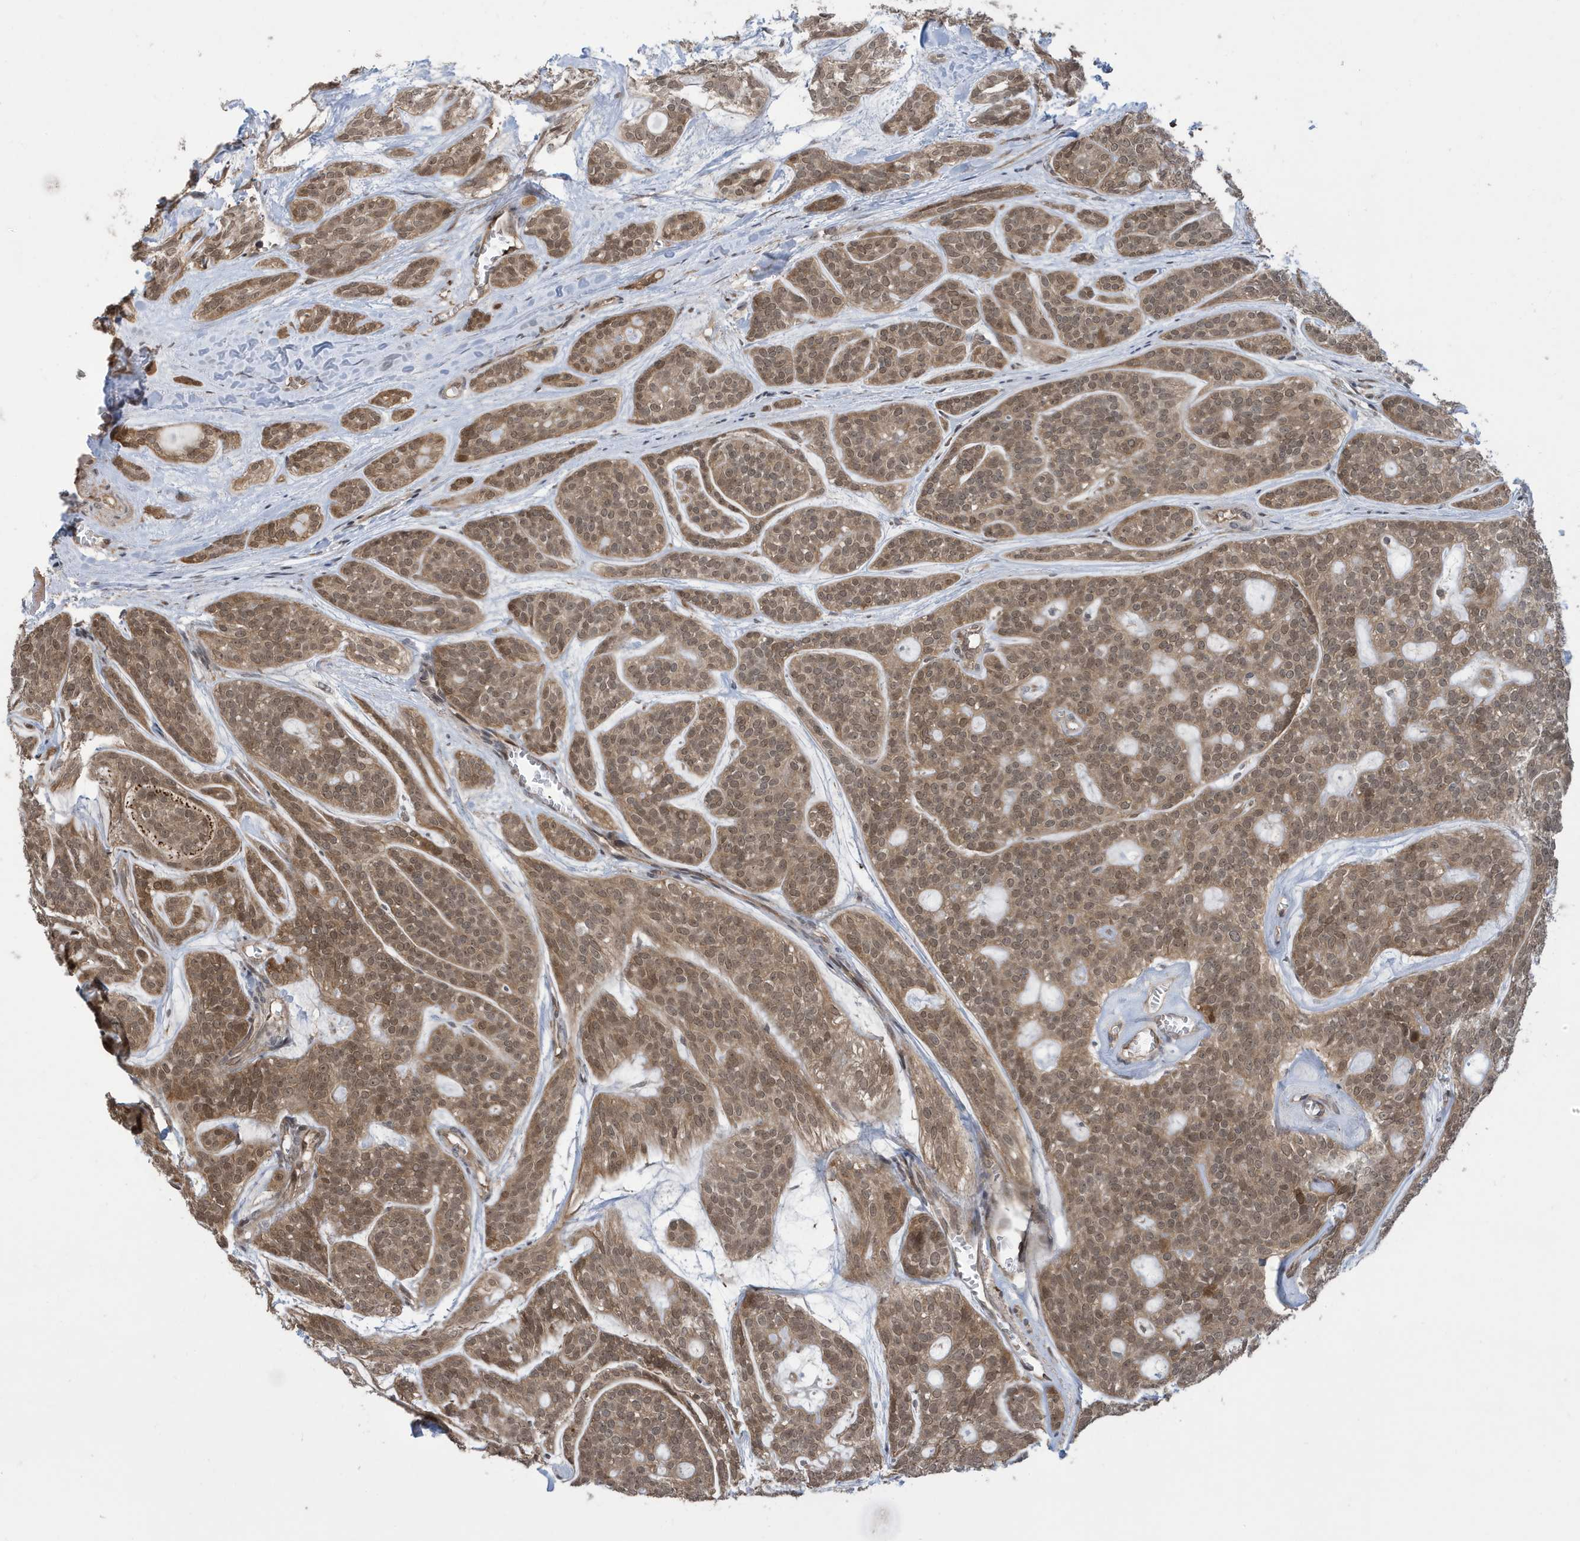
{"staining": {"intensity": "moderate", "quantity": ">75%", "location": "cytoplasmic/membranous,nuclear"}, "tissue": "head and neck cancer", "cell_type": "Tumor cells", "image_type": "cancer", "snomed": [{"axis": "morphology", "description": "Adenocarcinoma, NOS"}, {"axis": "topography", "description": "Head-Neck"}], "caption": "About >75% of tumor cells in human head and neck cancer (adenocarcinoma) reveal moderate cytoplasmic/membranous and nuclear protein expression as visualized by brown immunohistochemical staining.", "gene": "UBQLN1", "patient": {"sex": "male", "age": 66}}